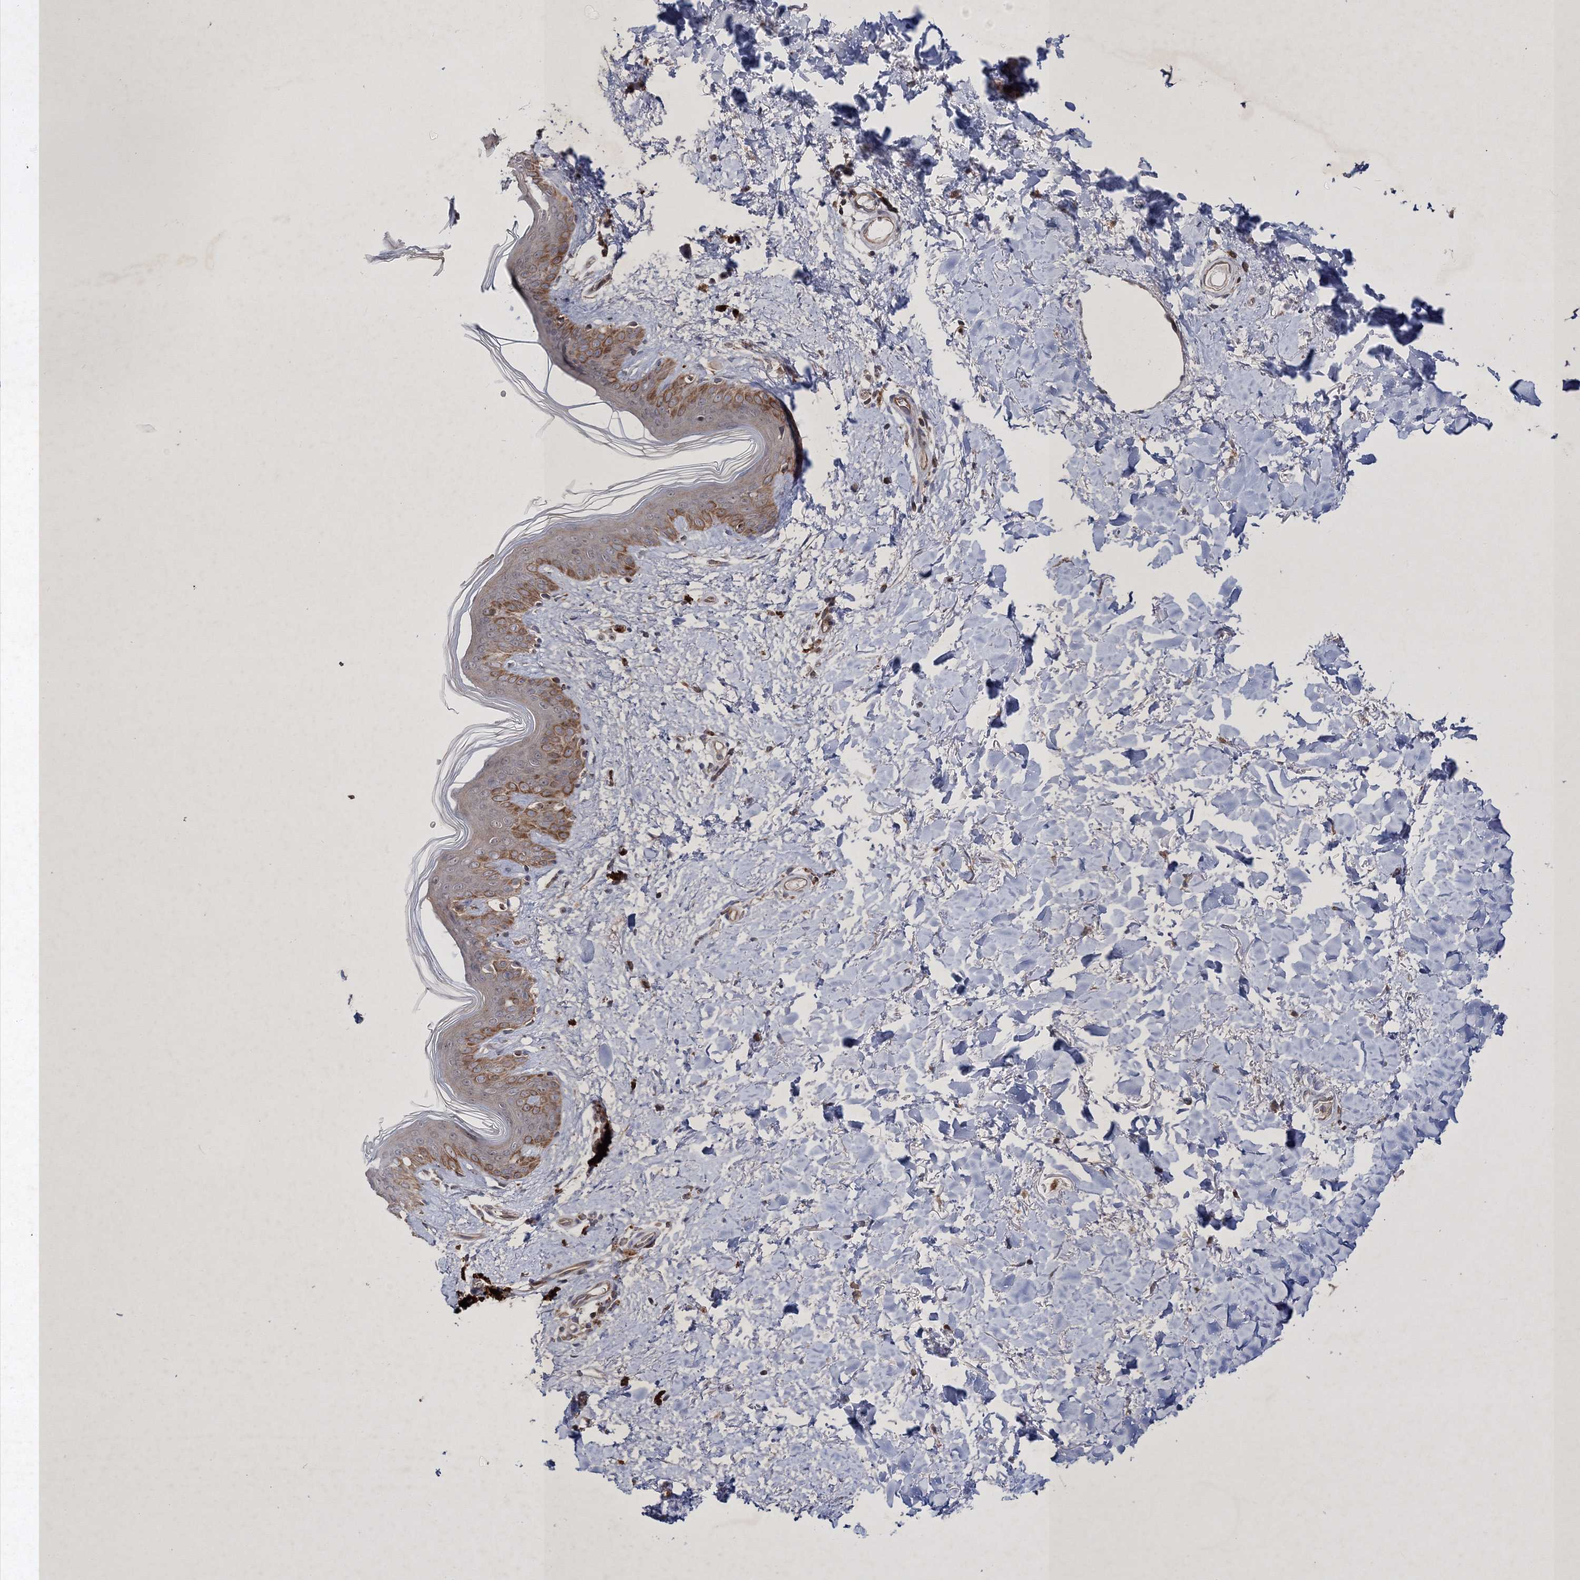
{"staining": {"intensity": "negative", "quantity": "none", "location": "none"}, "tissue": "skin", "cell_type": "Fibroblasts", "image_type": "normal", "snomed": [{"axis": "morphology", "description": "Normal tissue, NOS"}, {"axis": "topography", "description": "Skin"}], "caption": "Immunohistochemical staining of normal human skin shows no significant positivity in fibroblasts. The staining was performed using DAB (3,3'-diaminobenzidine) to visualize the protein expression in brown, while the nuclei were stained in blue with hematoxylin (Magnification: 20x).", "gene": "SCRN3", "patient": {"sex": "female", "age": 46}}